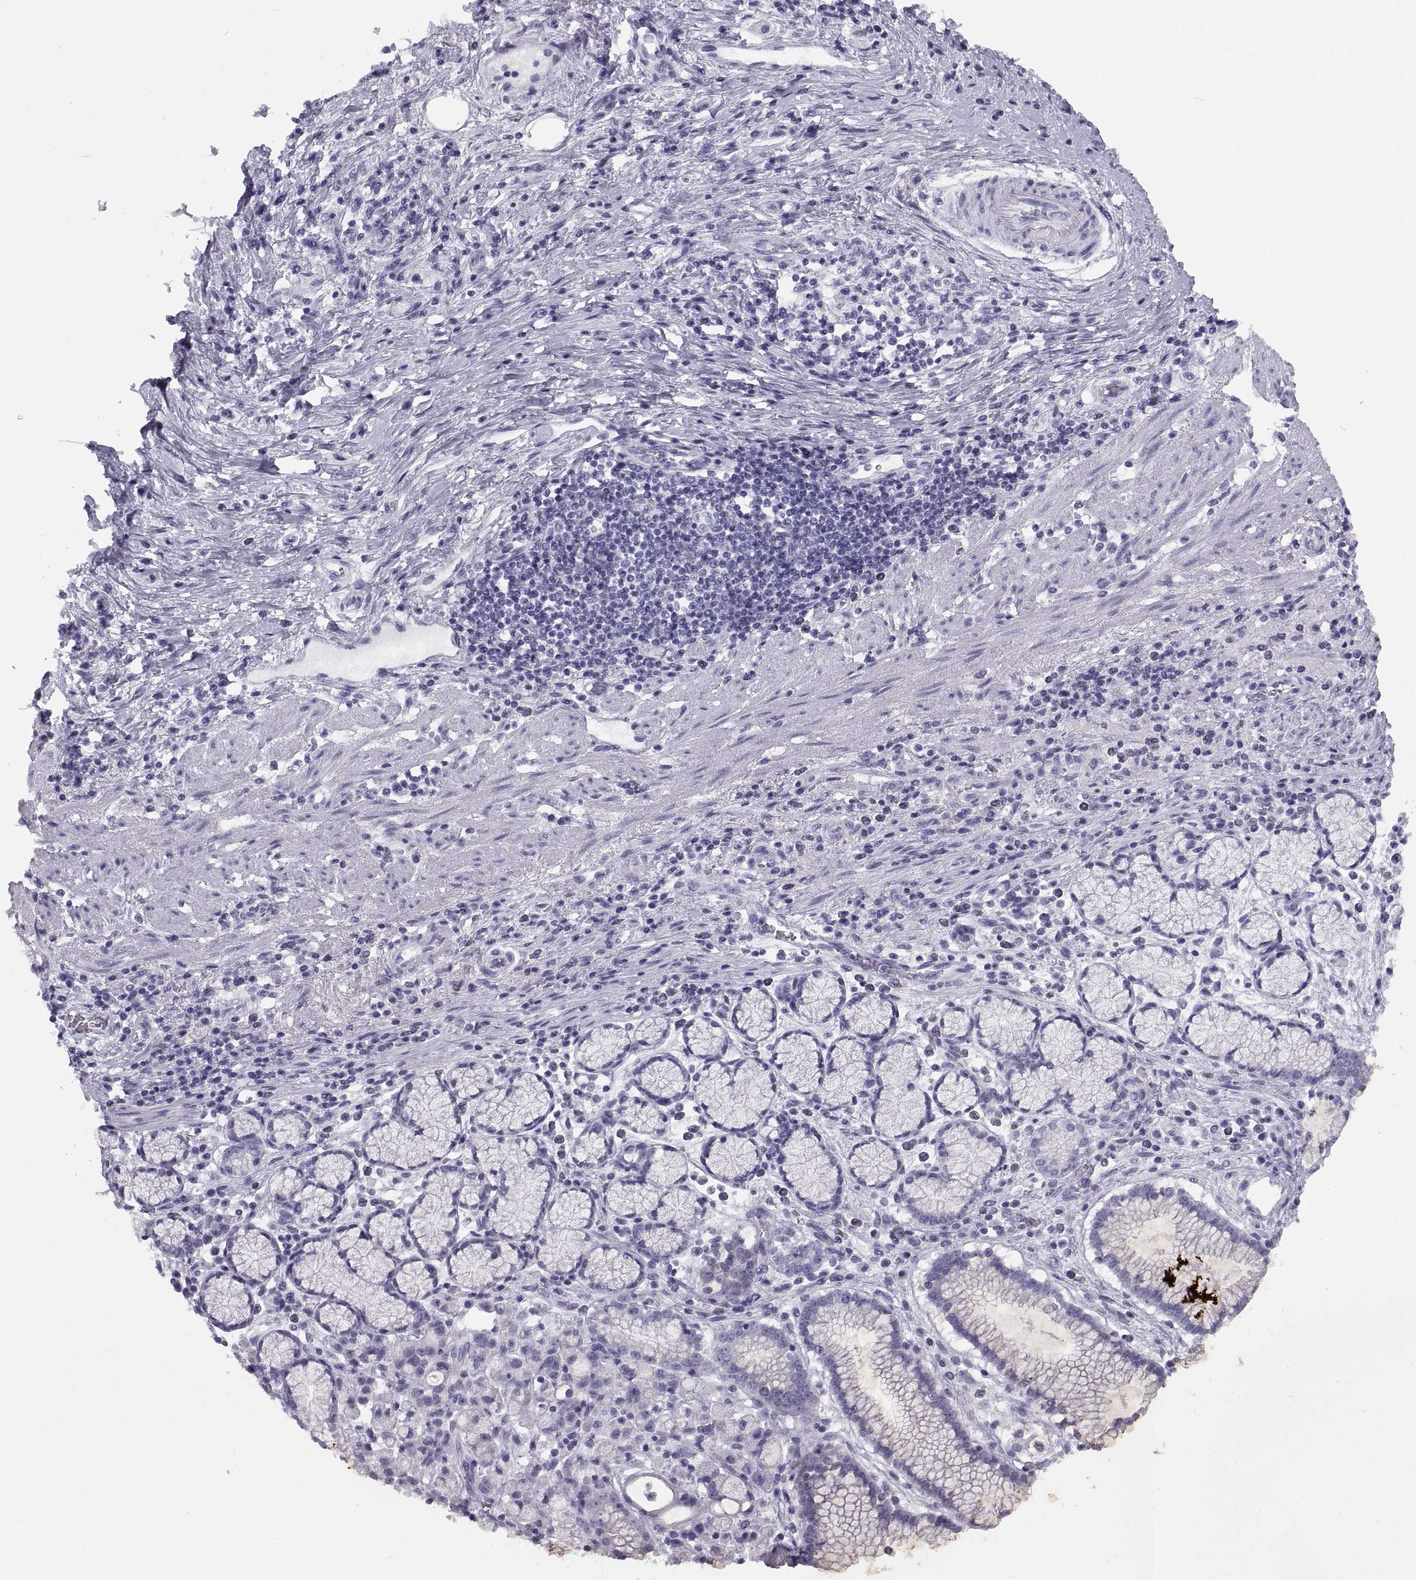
{"staining": {"intensity": "negative", "quantity": "none", "location": "none"}, "tissue": "stomach cancer", "cell_type": "Tumor cells", "image_type": "cancer", "snomed": [{"axis": "morphology", "description": "Adenocarcinoma, NOS"}, {"axis": "topography", "description": "Stomach"}], "caption": "Immunohistochemical staining of stomach adenocarcinoma exhibits no significant staining in tumor cells.", "gene": "PAX2", "patient": {"sex": "male", "age": 58}}